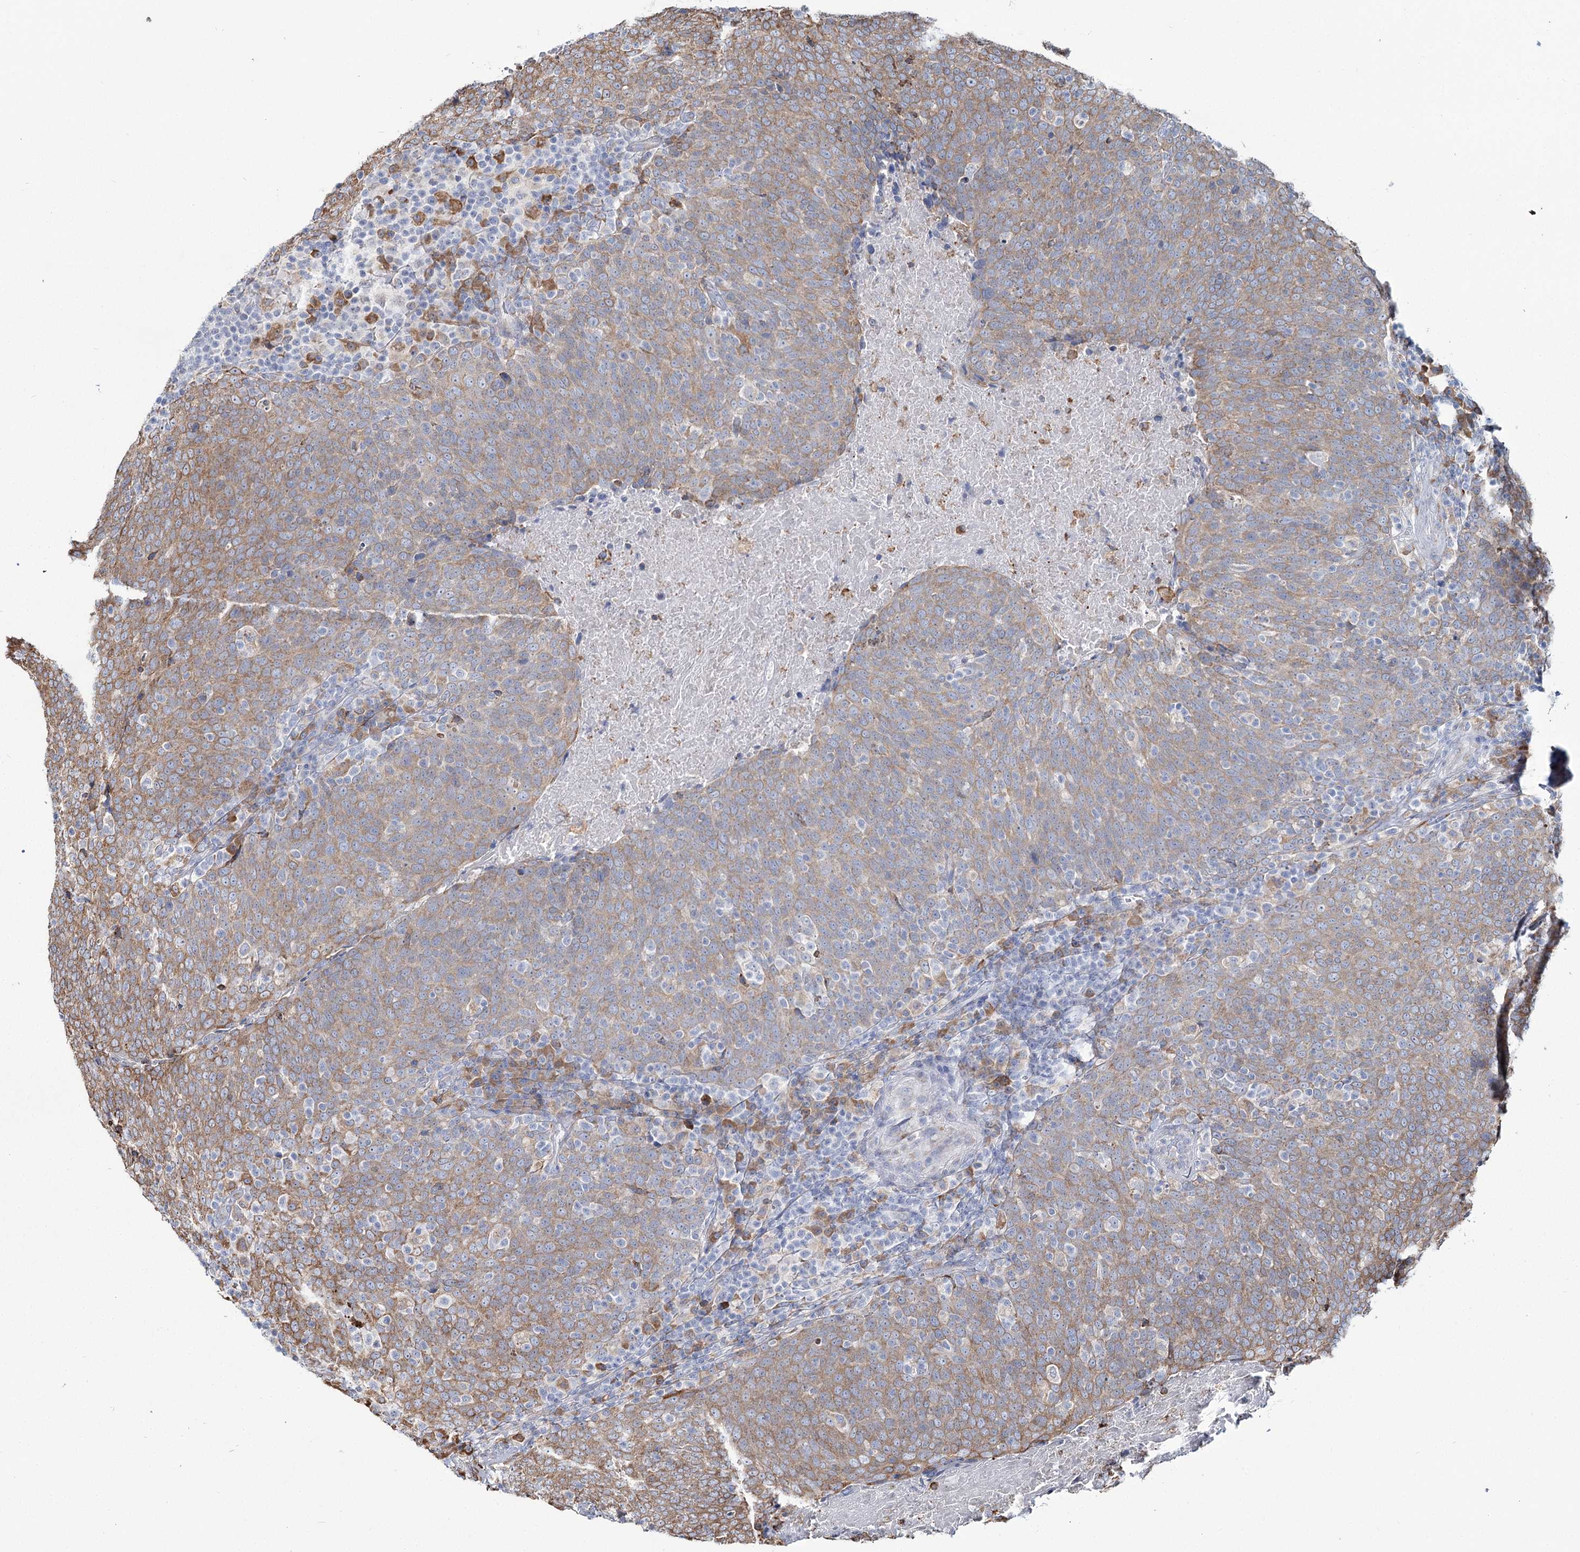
{"staining": {"intensity": "weak", "quantity": ">75%", "location": "cytoplasmic/membranous"}, "tissue": "head and neck cancer", "cell_type": "Tumor cells", "image_type": "cancer", "snomed": [{"axis": "morphology", "description": "Squamous cell carcinoma, NOS"}, {"axis": "morphology", "description": "Squamous cell carcinoma, metastatic, NOS"}, {"axis": "topography", "description": "Lymph node"}, {"axis": "topography", "description": "Head-Neck"}], "caption": "A low amount of weak cytoplasmic/membranous staining is identified in about >75% of tumor cells in squamous cell carcinoma (head and neck) tissue.", "gene": "ZCCHC9", "patient": {"sex": "male", "age": 62}}